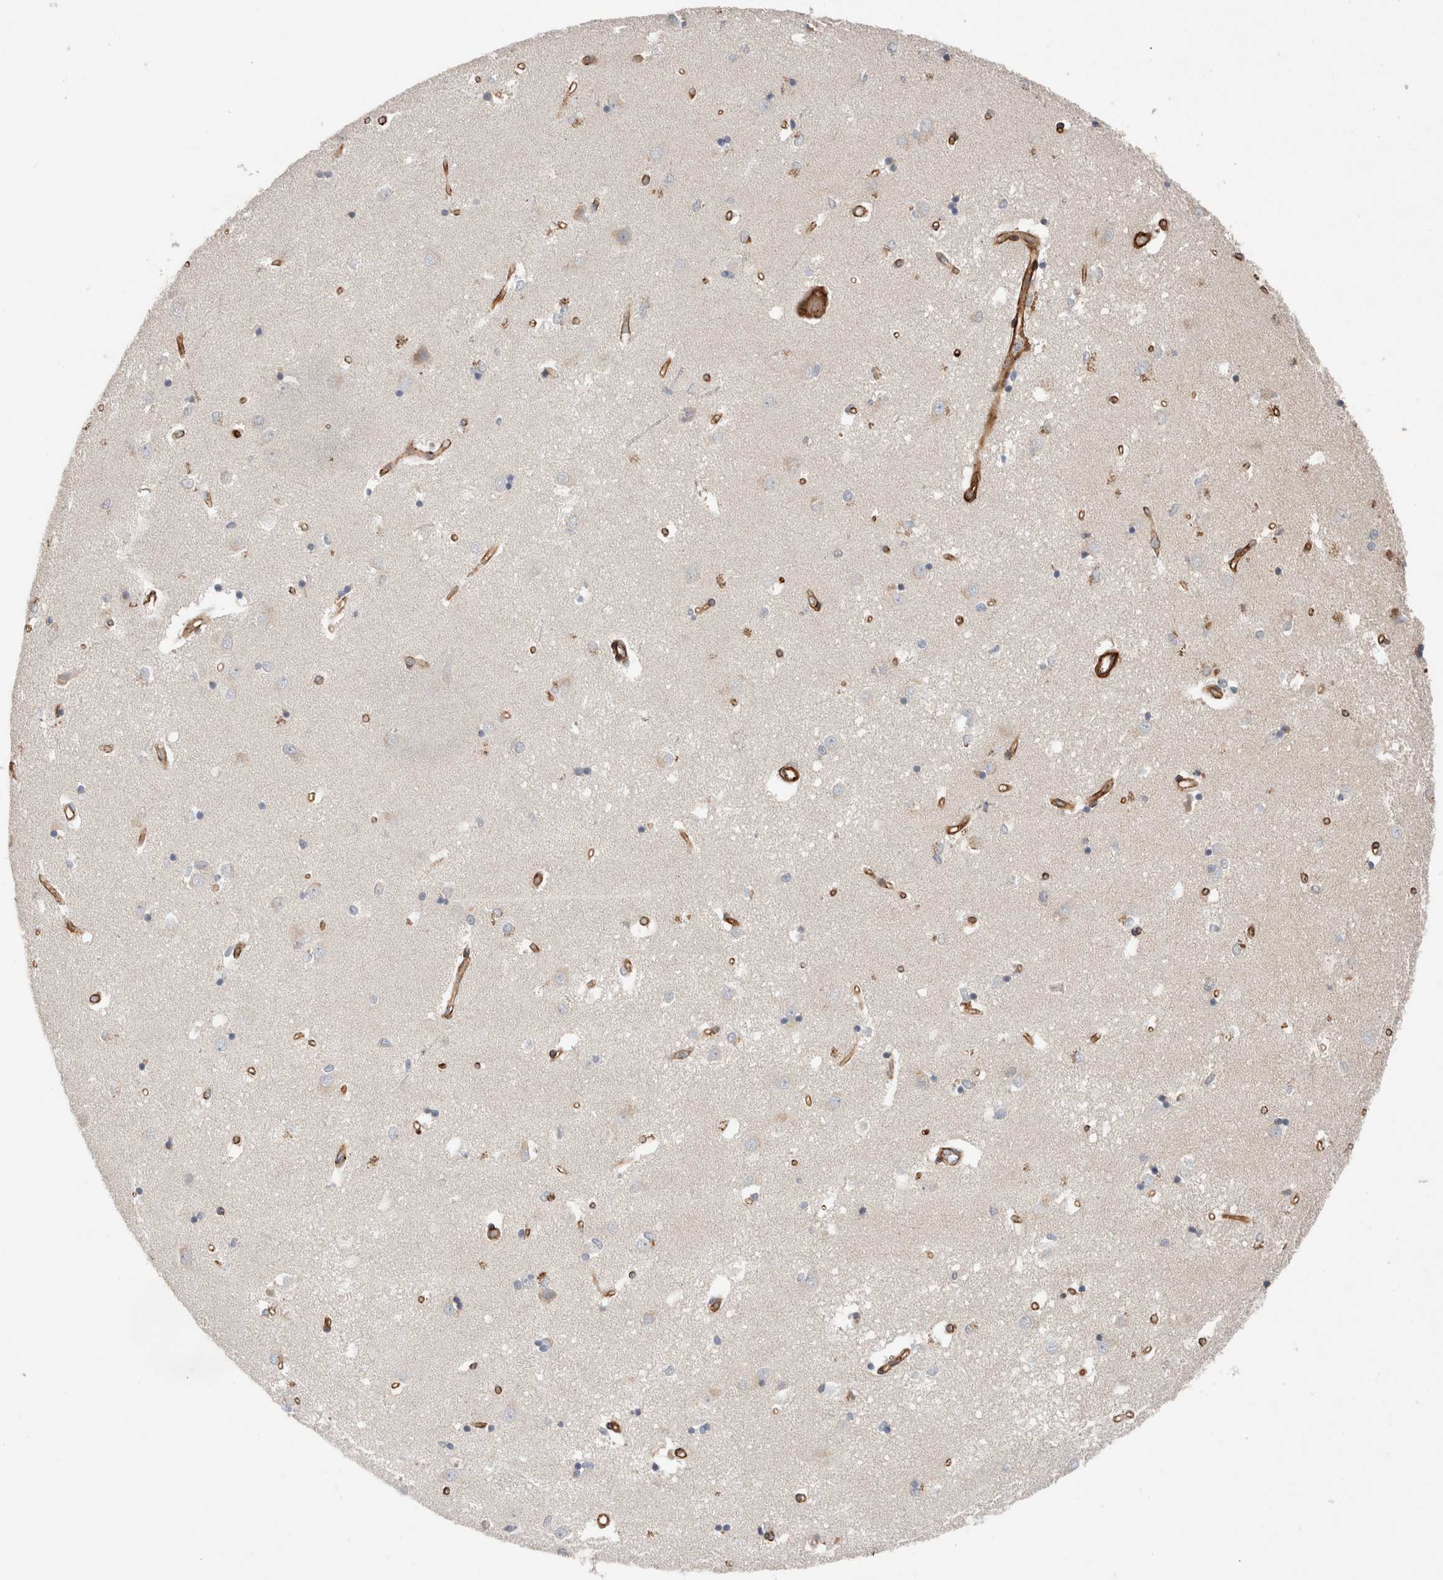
{"staining": {"intensity": "negative", "quantity": "none", "location": "none"}, "tissue": "caudate", "cell_type": "Glial cells", "image_type": "normal", "snomed": [{"axis": "morphology", "description": "Normal tissue, NOS"}, {"axis": "topography", "description": "Lateral ventricle wall"}], "caption": "This photomicrograph is of unremarkable caudate stained with IHC to label a protein in brown with the nuclei are counter-stained blue. There is no positivity in glial cells.", "gene": "RAB32", "patient": {"sex": "male", "age": 45}}